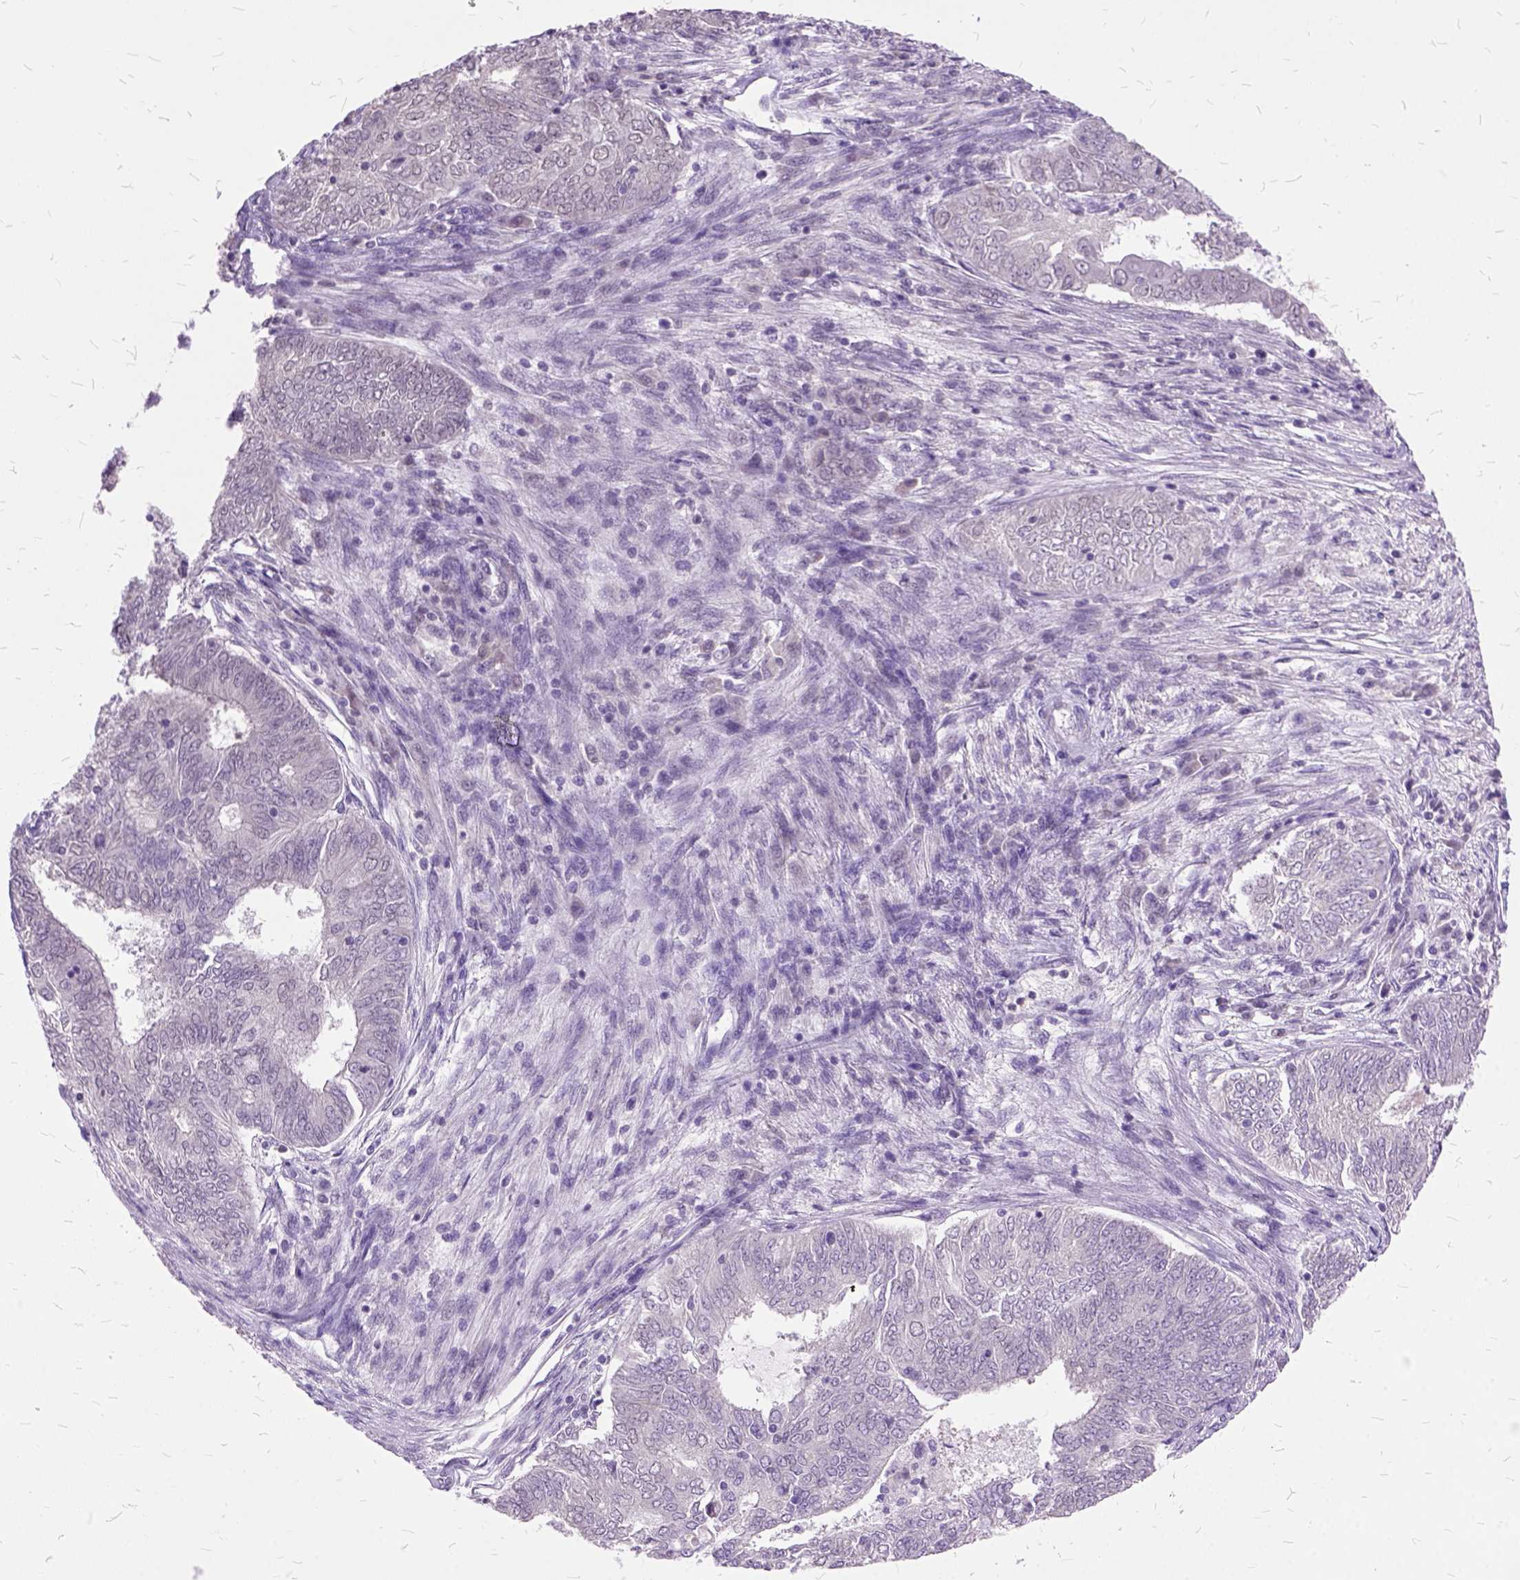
{"staining": {"intensity": "negative", "quantity": "none", "location": "none"}, "tissue": "endometrial cancer", "cell_type": "Tumor cells", "image_type": "cancer", "snomed": [{"axis": "morphology", "description": "Adenocarcinoma, NOS"}, {"axis": "topography", "description": "Endometrium"}], "caption": "IHC micrograph of neoplastic tissue: endometrial adenocarcinoma stained with DAB (3,3'-diaminobenzidine) demonstrates no significant protein expression in tumor cells.", "gene": "ORC5", "patient": {"sex": "female", "age": 62}}